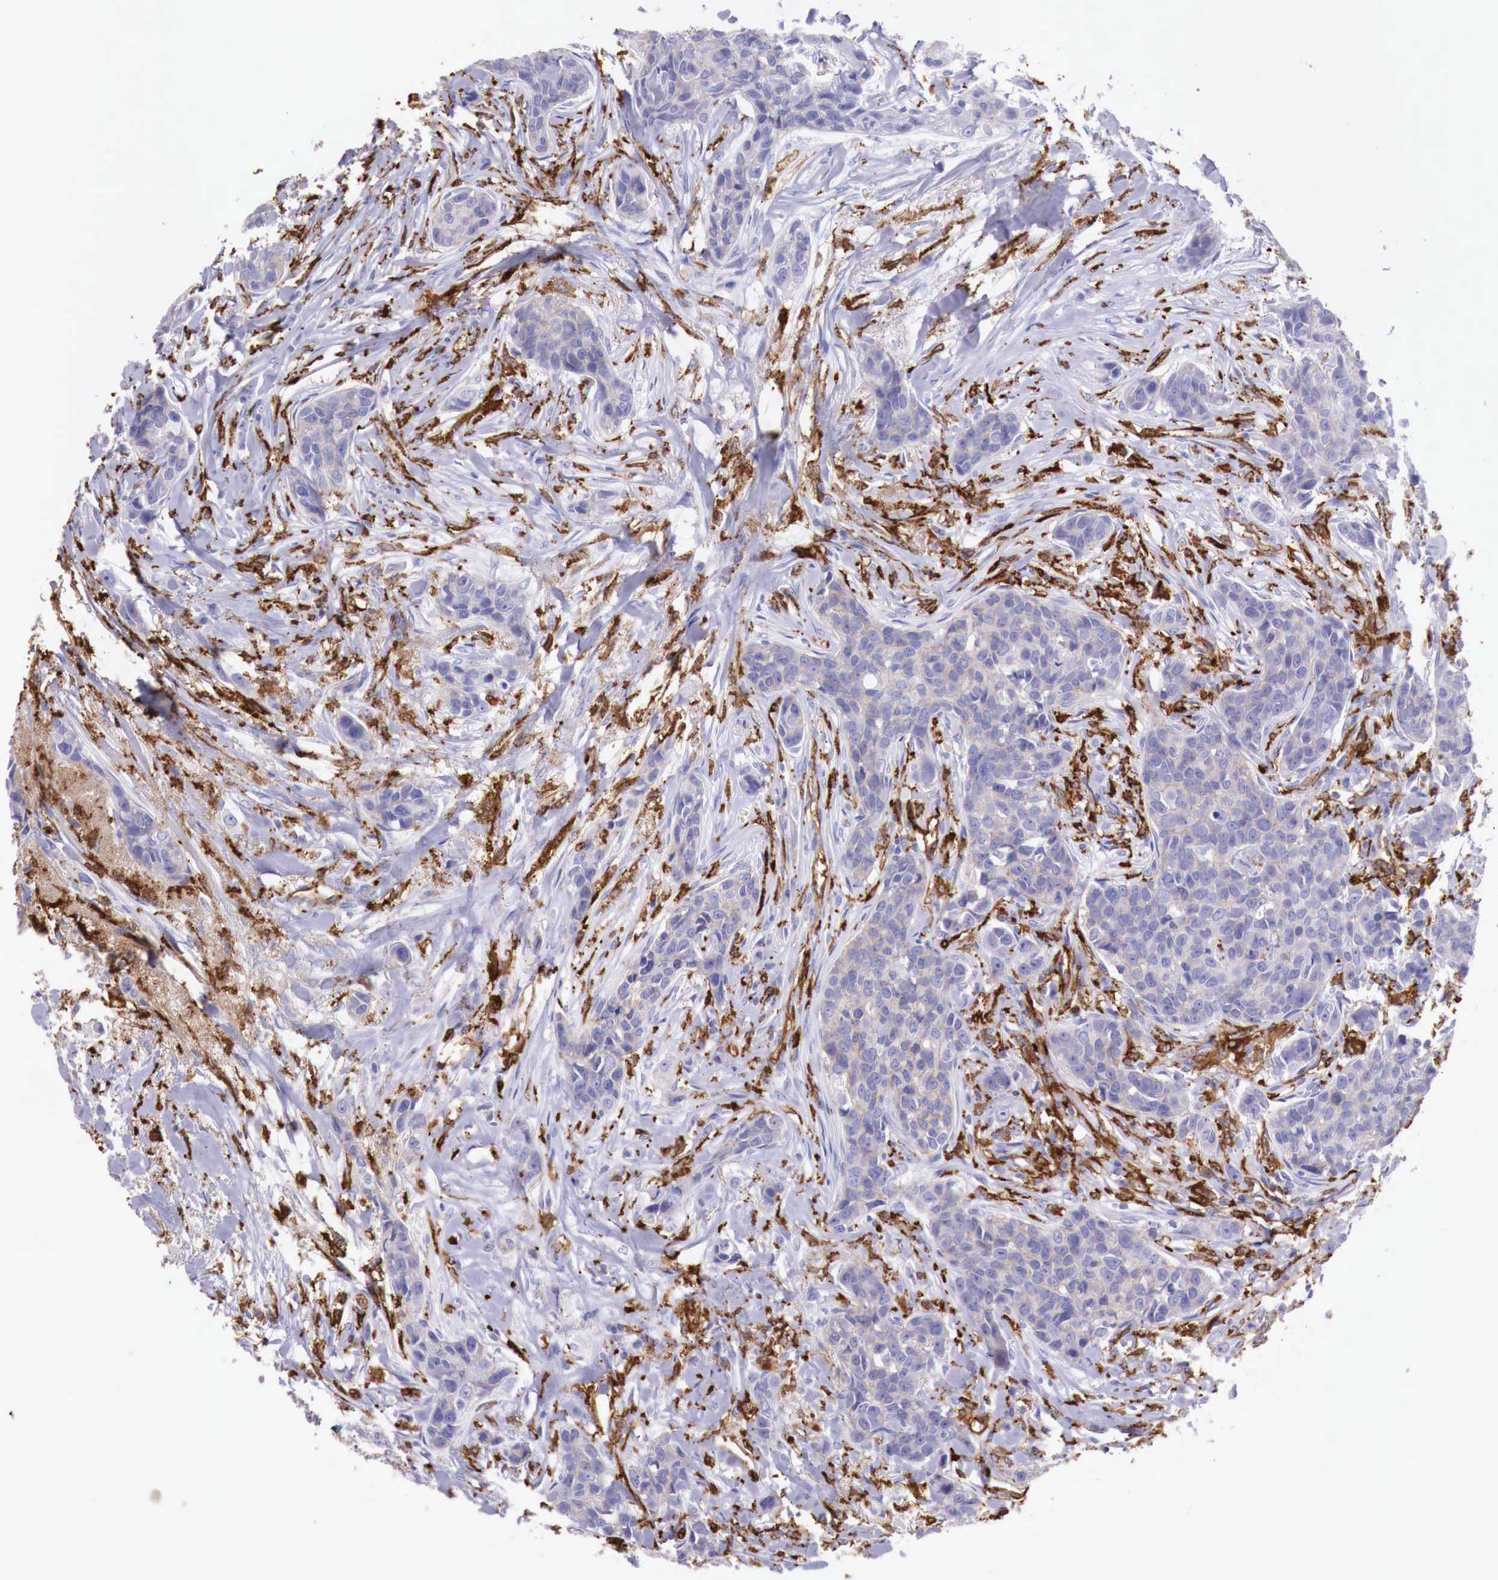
{"staining": {"intensity": "weak", "quantity": "25%-75%", "location": "cytoplasmic/membranous"}, "tissue": "breast cancer", "cell_type": "Tumor cells", "image_type": "cancer", "snomed": [{"axis": "morphology", "description": "Duct carcinoma"}, {"axis": "topography", "description": "Breast"}], "caption": "Protein positivity by immunohistochemistry (IHC) demonstrates weak cytoplasmic/membranous positivity in about 25%-75% of tumor cells in breast cancer (intraductal carcinoma).", "gene": "MSR1", "patient": {"sex": "female", "age": 91}}